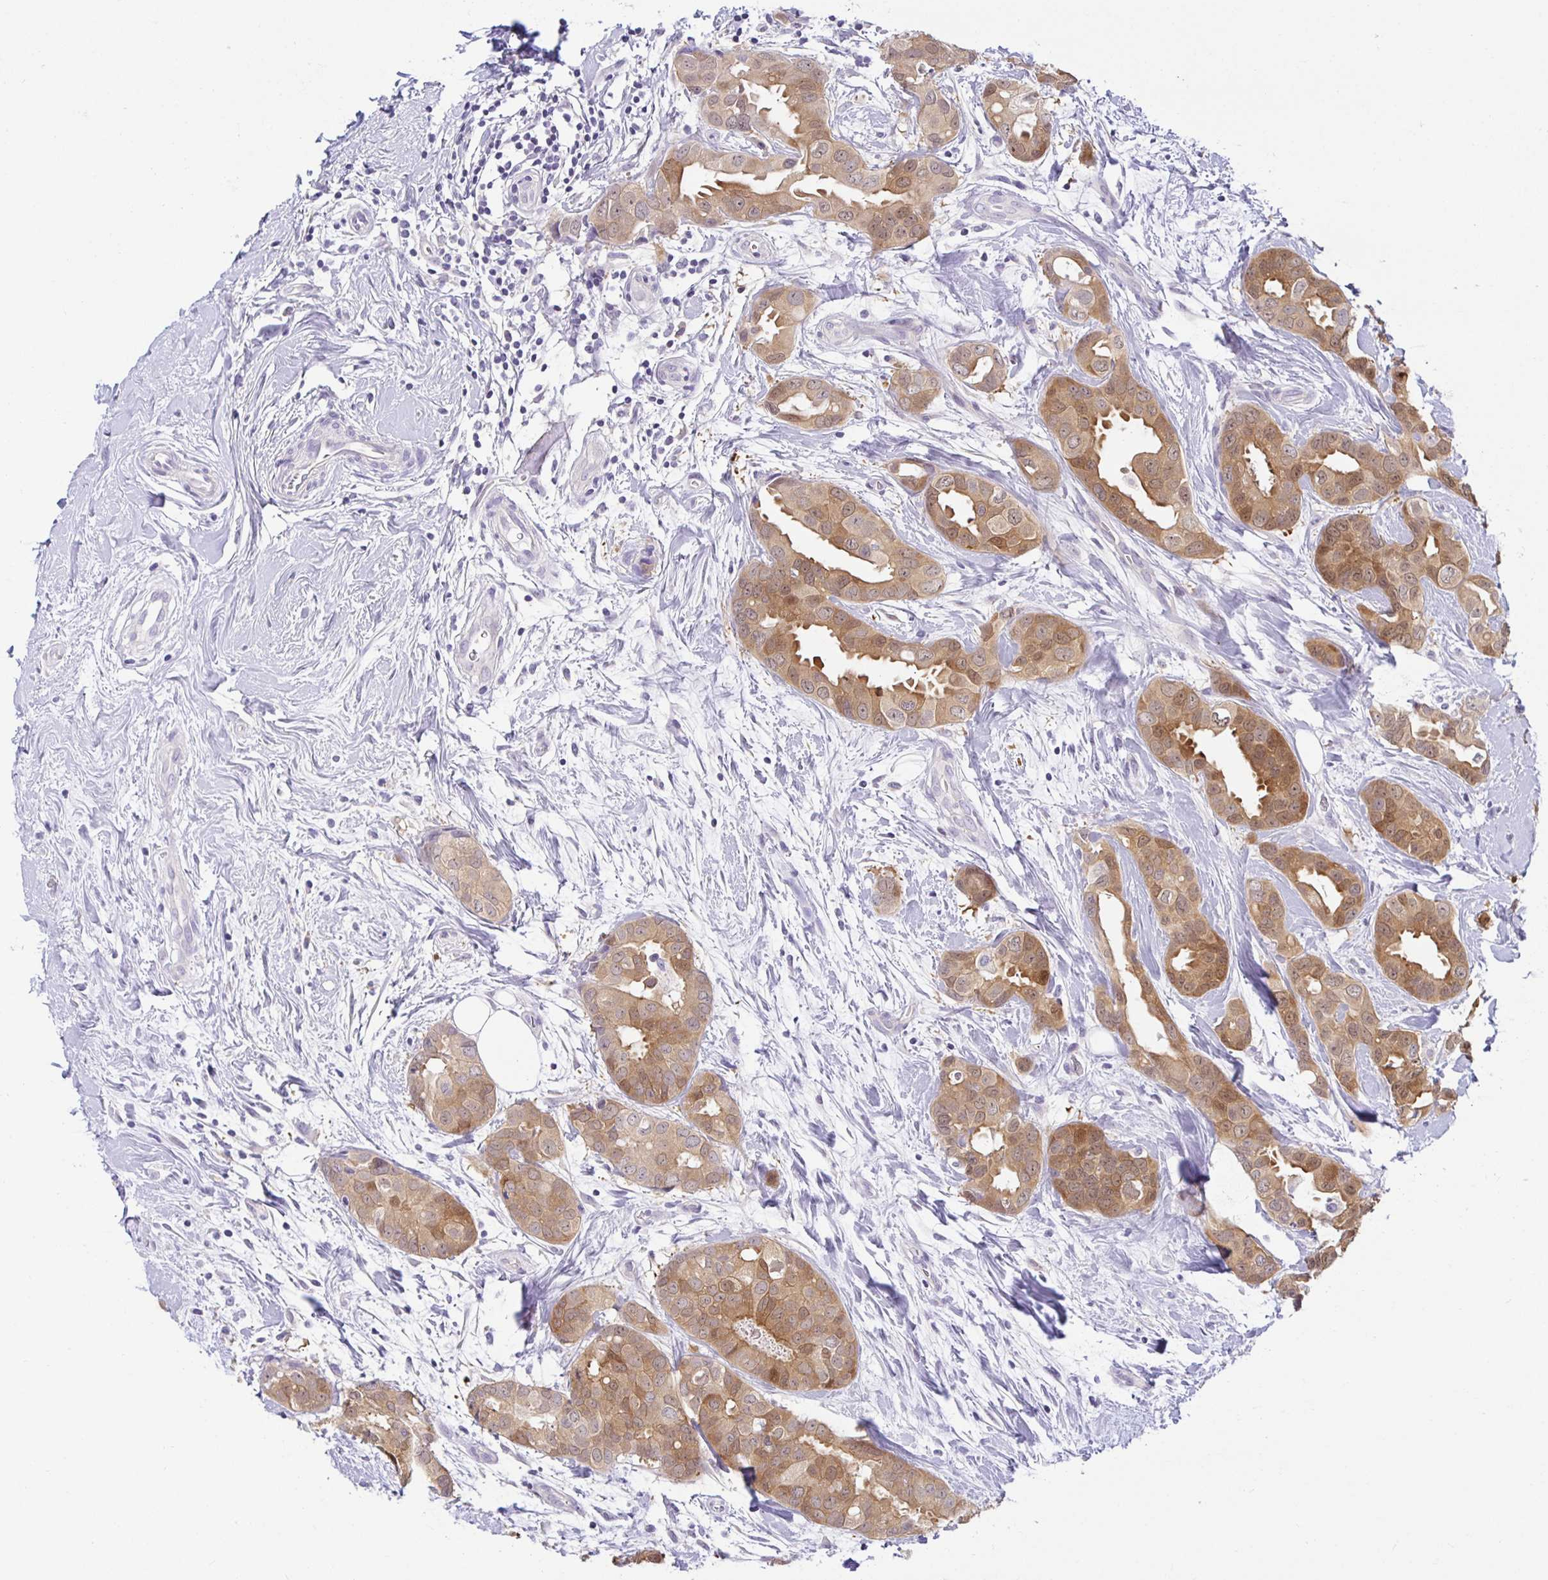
{"staining": {"intensity": "moderate", "quantity": "25%-75%", "location": "cytoplasmic/membranous"}, "tissue": "breast cancer", "cell_type": "Tumor cells", "image_type": "cancer", "snomed": [{"axis": "morphology", "description": "Duct carcinoma"}, {"axis": "topography", "description": "Breast"}], "caption": "Protein staining by immunohistochemistry shows moderate cytoplasmic/membranous expression in approximately 25%-75% of tumor cells in breast invasive ductal carcinoma. The protein of interest is shown in brown color, while the nuclei are stained blue.", "gene": "MON2", "patient": {"sex": "female", "age": 45}}